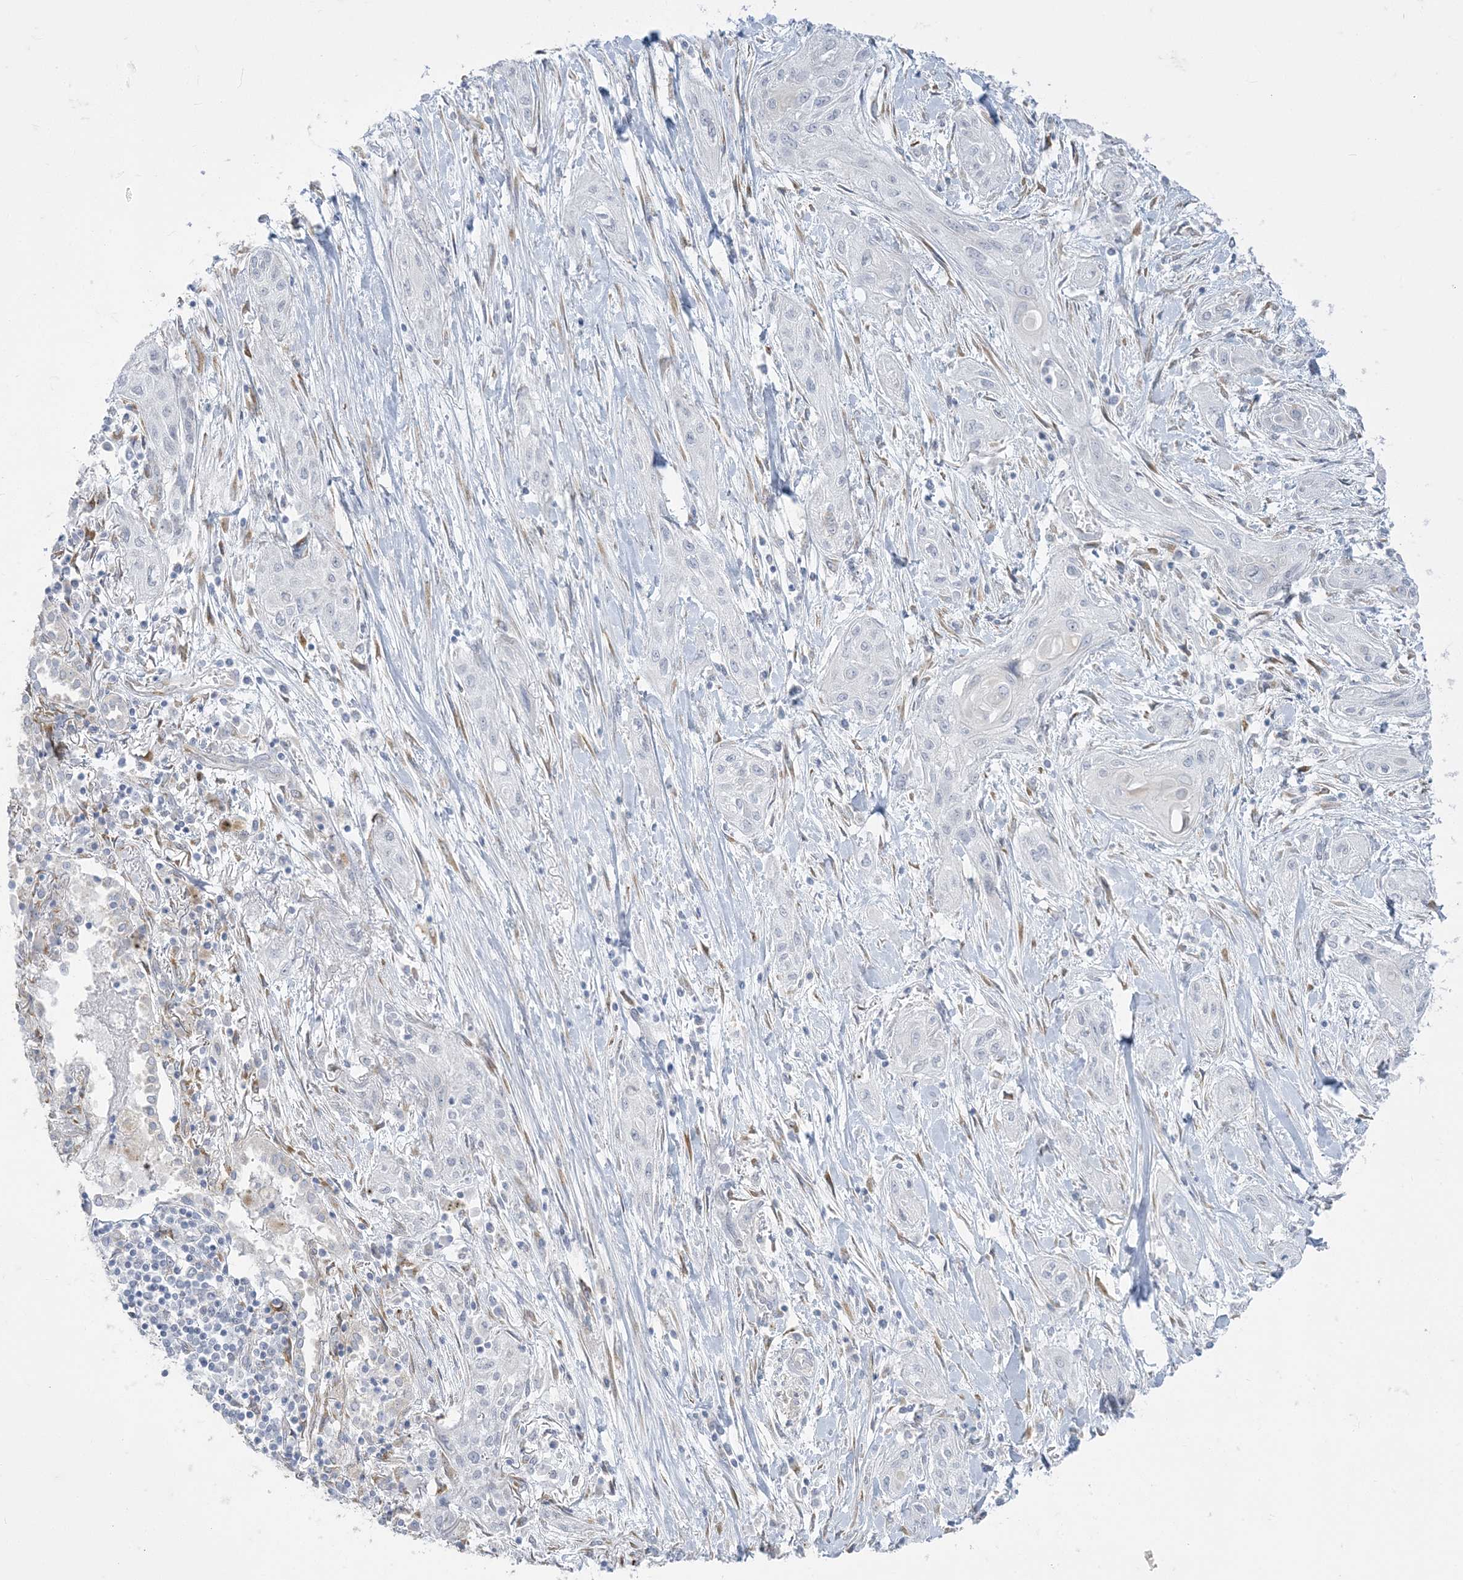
{"staining": {"intensity": "negative", "quantity": "none", "location": "none"}, "tissue": "lung cancer", "cell_type": "Tumor cells", "image_type": "cancer", "snomed": [{"axis": "morphology", "description": "Squamous cell carcinoma, NOS"}, {"axis": "topography", "description": "Lung"}], "caption": "Immunohistochemical staining of lung squamous cell carcinoma exhibits no significant expression in tumor cells.", "gene": "ZC3H6", "patient": {"sex": "female", "age": 47}}